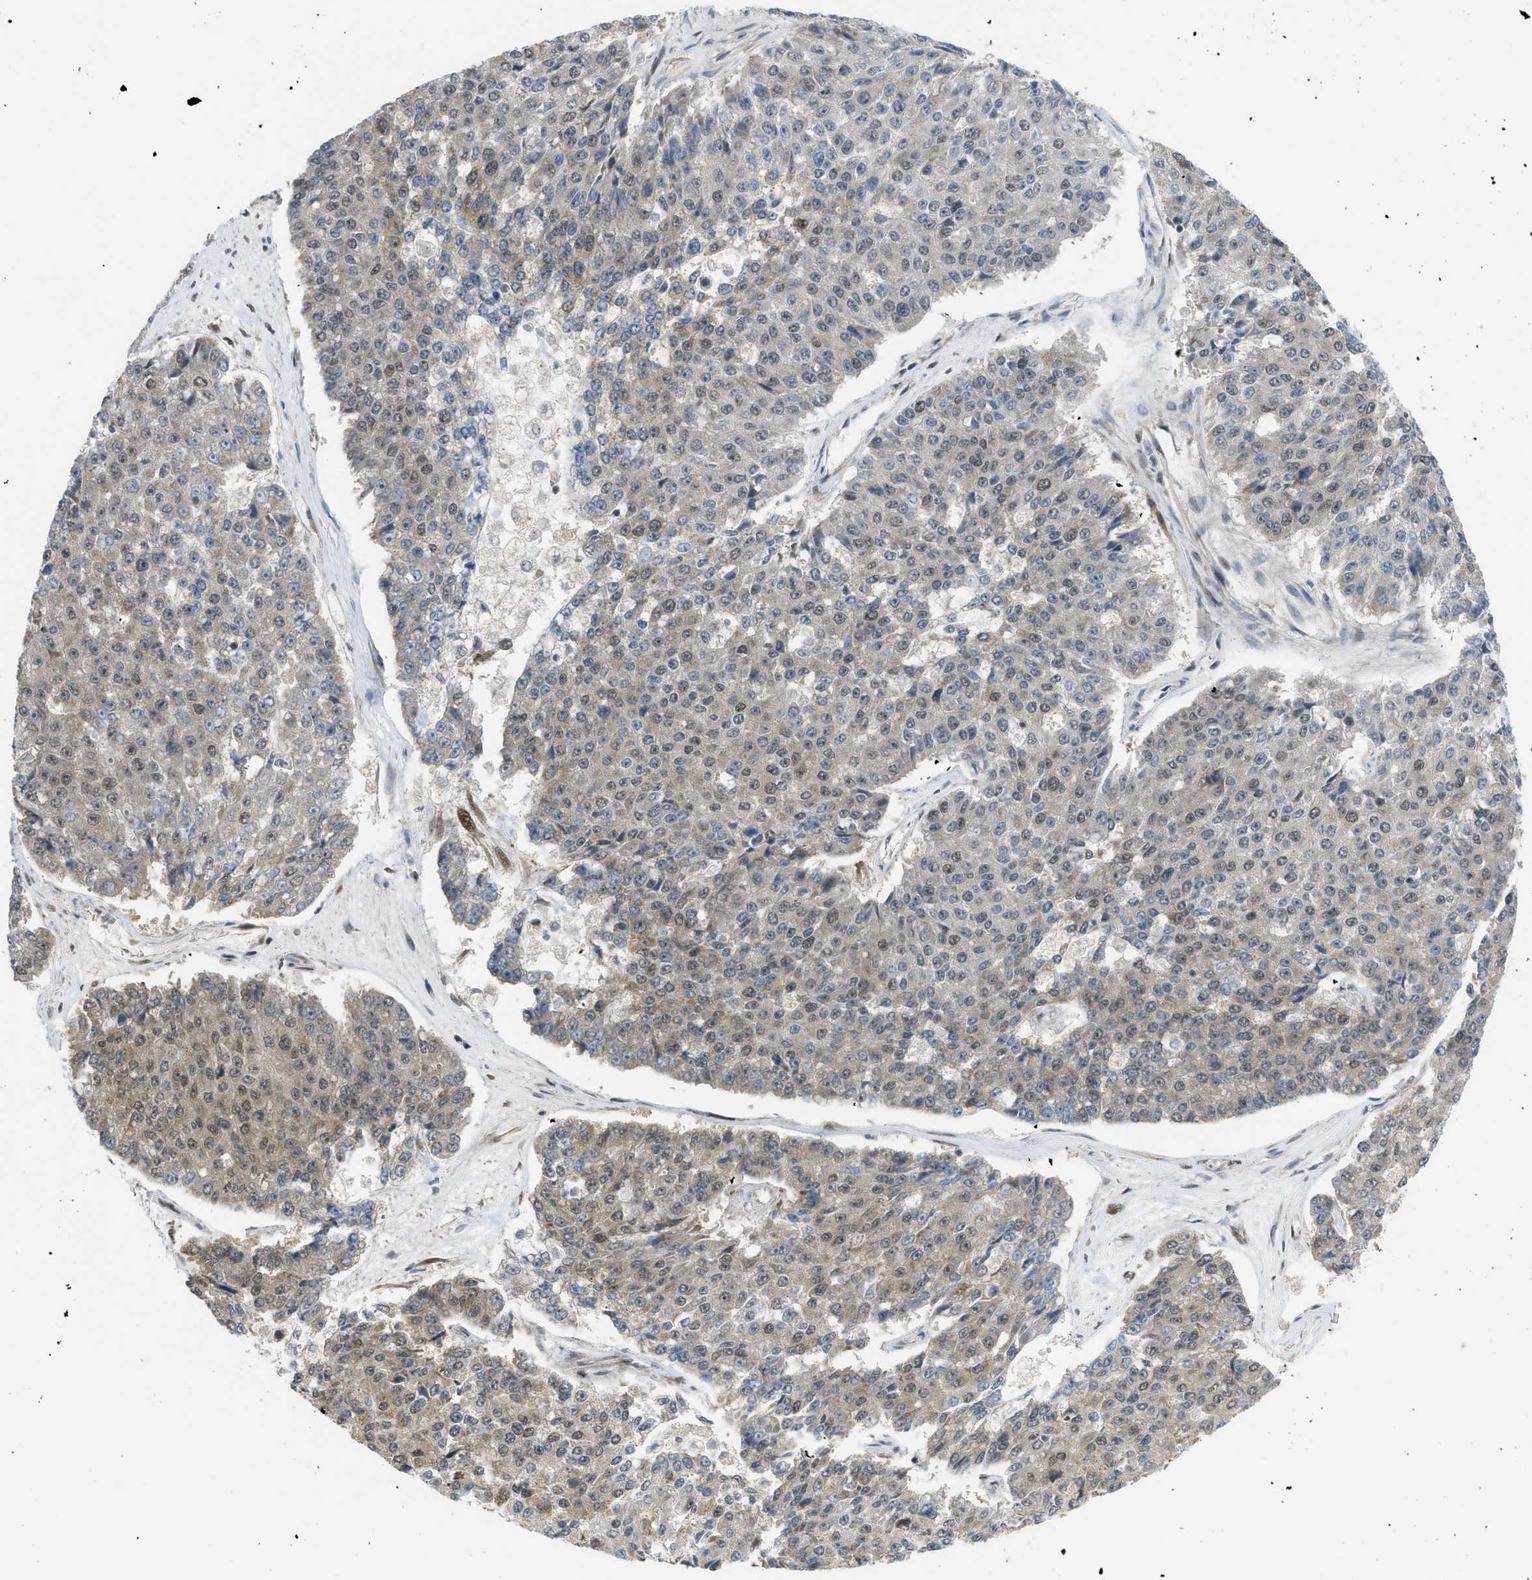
{"staining": {"intensity": "weak", "quantity": "25%-75%", "location": "cytoplasmic/membranous,nuclear"}, "tissue": "pancreatic cancer", "cell_type": "Tumor cells", "image_type": "cancer", "snomed": [{"axis": "morphology", "description": "Adenocarcinoma, NOS"}, {"axis": "topography", "description": "Pancreas"}], "caption": "A low amount of weak cytoplasmic/membranous and nuclear expression is identified in about 25%-75% of tumor cells in pancreatic cancer (adenocarcinoma) tissue.", "gene": "TACC1", "patient": {"sex": "male", "age": 50}}